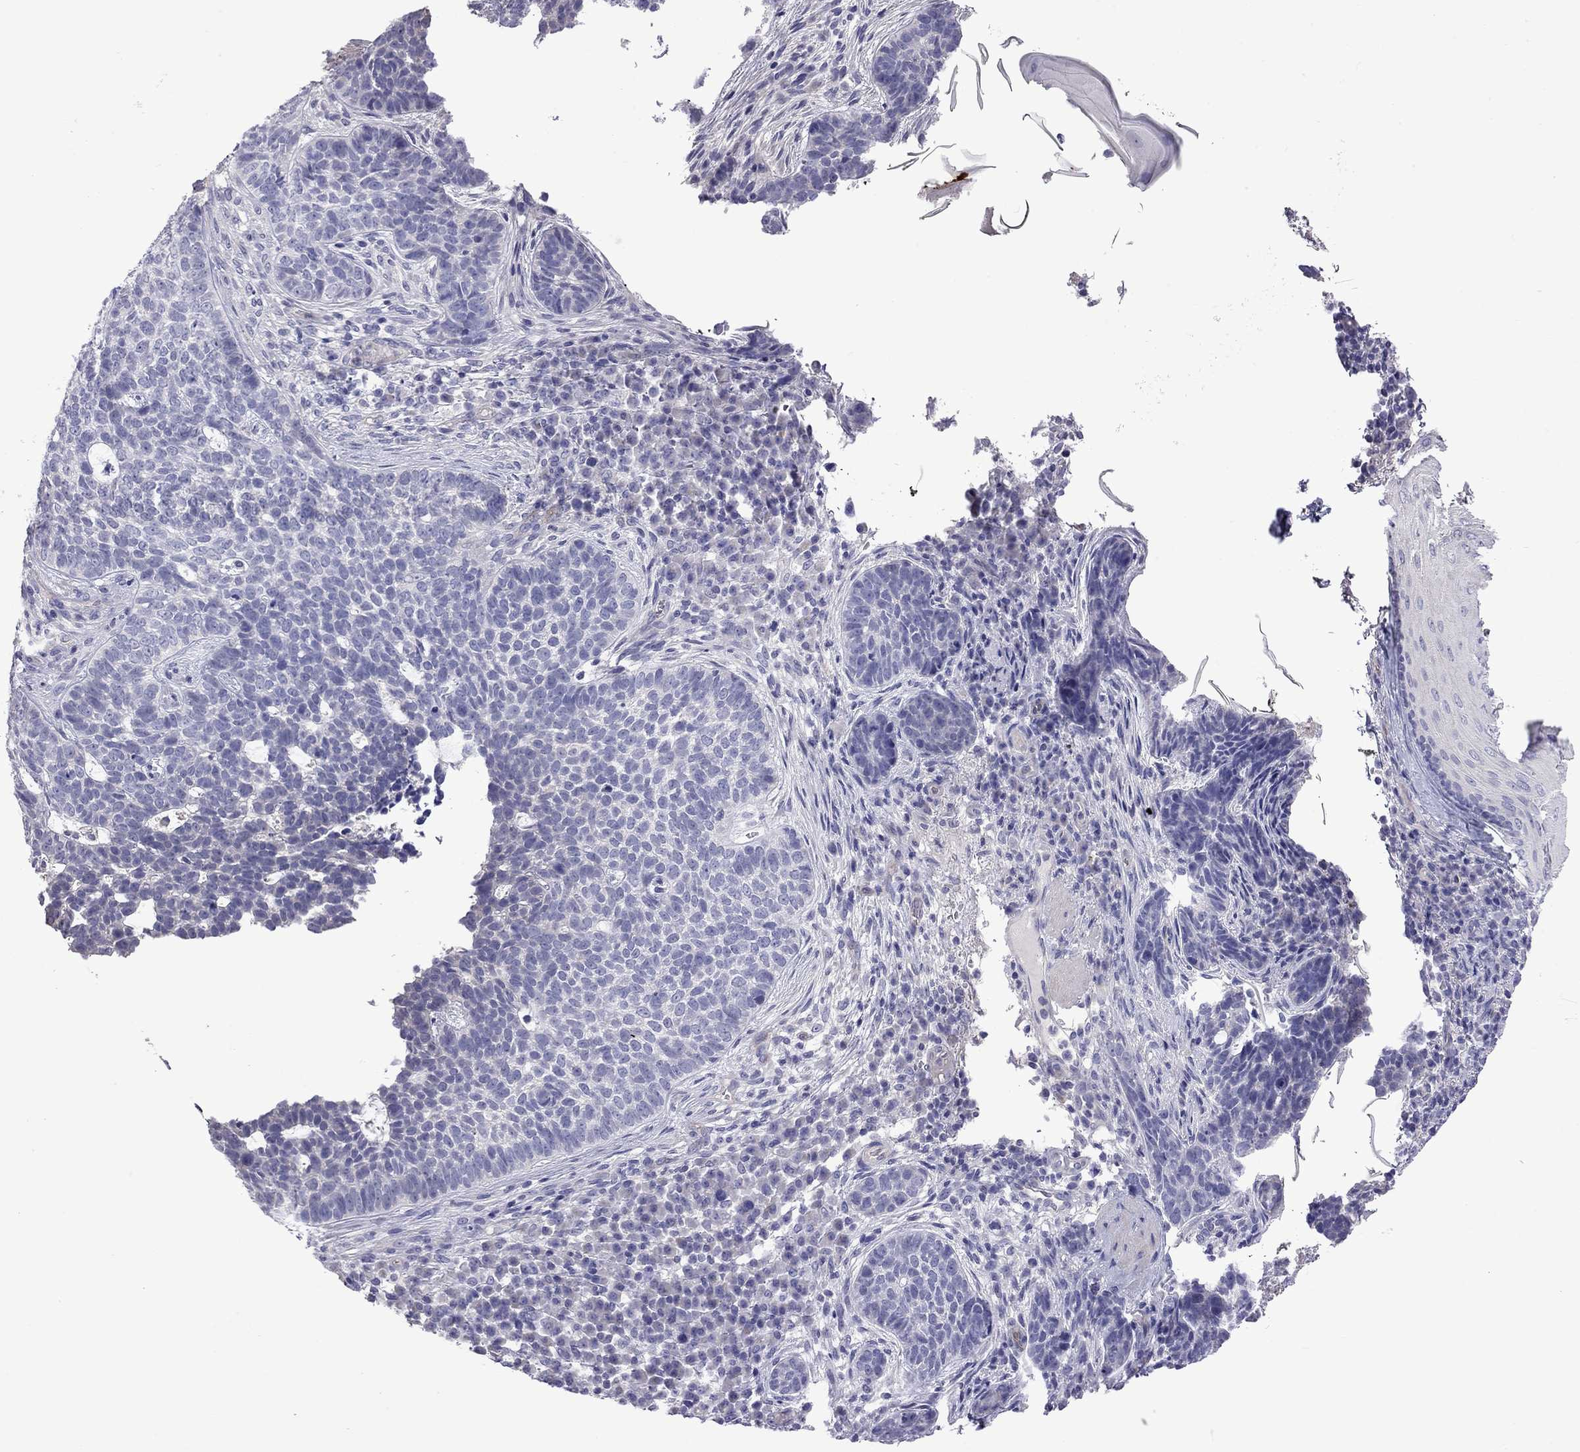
{"staining": {"intensity": "negative", "quantity": "none", "location": "none"}, "tissue": "skin cancer", "cell_type": "Tumor cells", "image_type": "cancer", "snomed": [{"axis": "morphology", "description": "Basal cell carcinoma"}, {"axis": "topography", "description": "Skin"}], "caption": "The histopathology image shows no staining of tumor cells in skin cancer (basal cell carcinoma).", "gene": "FEZ1", "patient": {"sex": "female", "age": 69}}